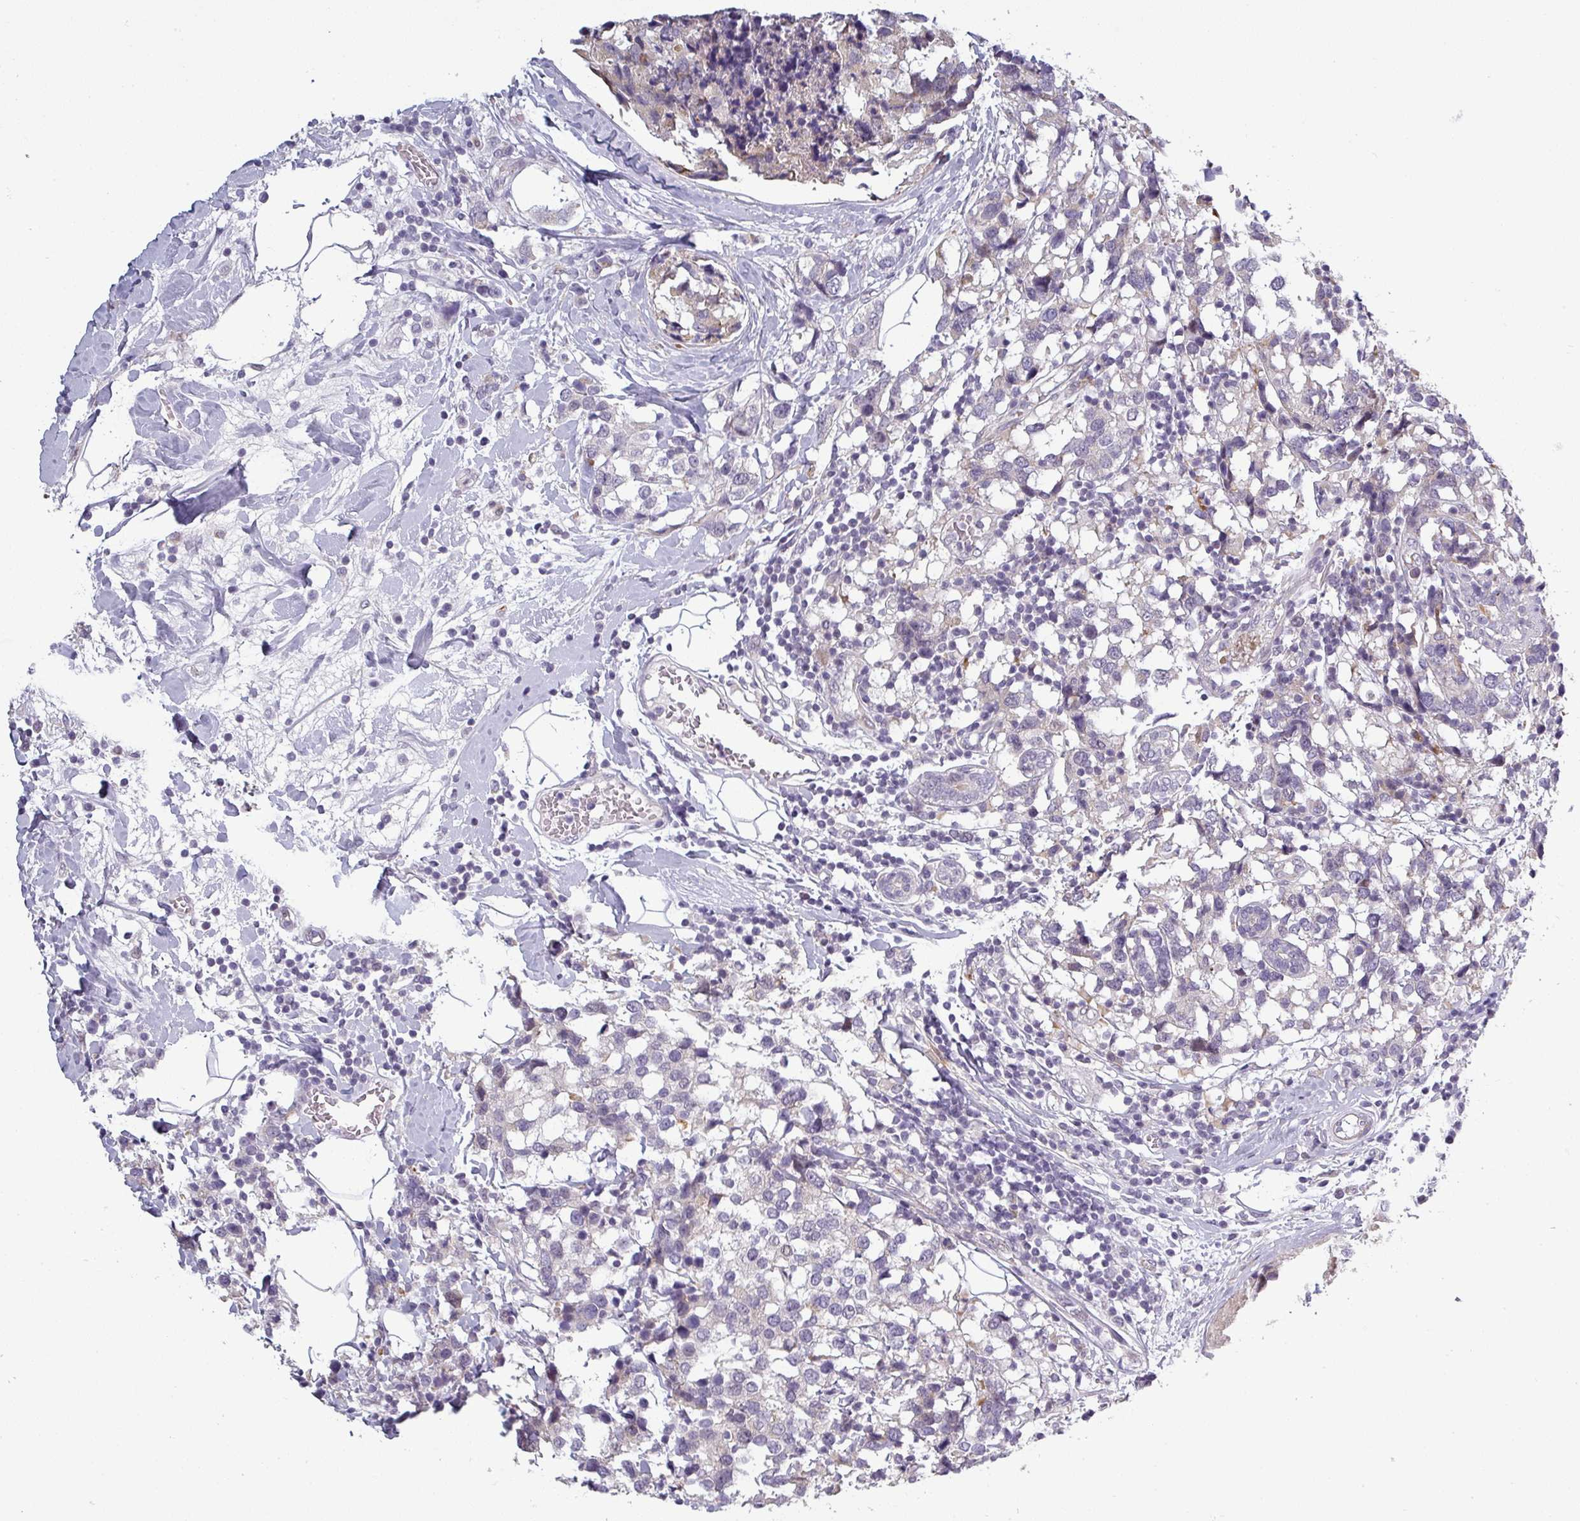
{"staining": {"intensity": "negative", "quantity": "none", "location": "none"}, "tissue": "breast cancer", "cell_type": "Tumor cells", "image_type": "cancer", "snomed": [{"axis": "morphology", "description": "Lobular carcinoma"}, {"axis": "topography", "description": "Breast"}], "caption": "This is an IHC image of human lobular carcinoma (breast). There is no positivity in tumor cells.", "gene": "C2orf16", "patient": {"sex": "female", "age": 59}}